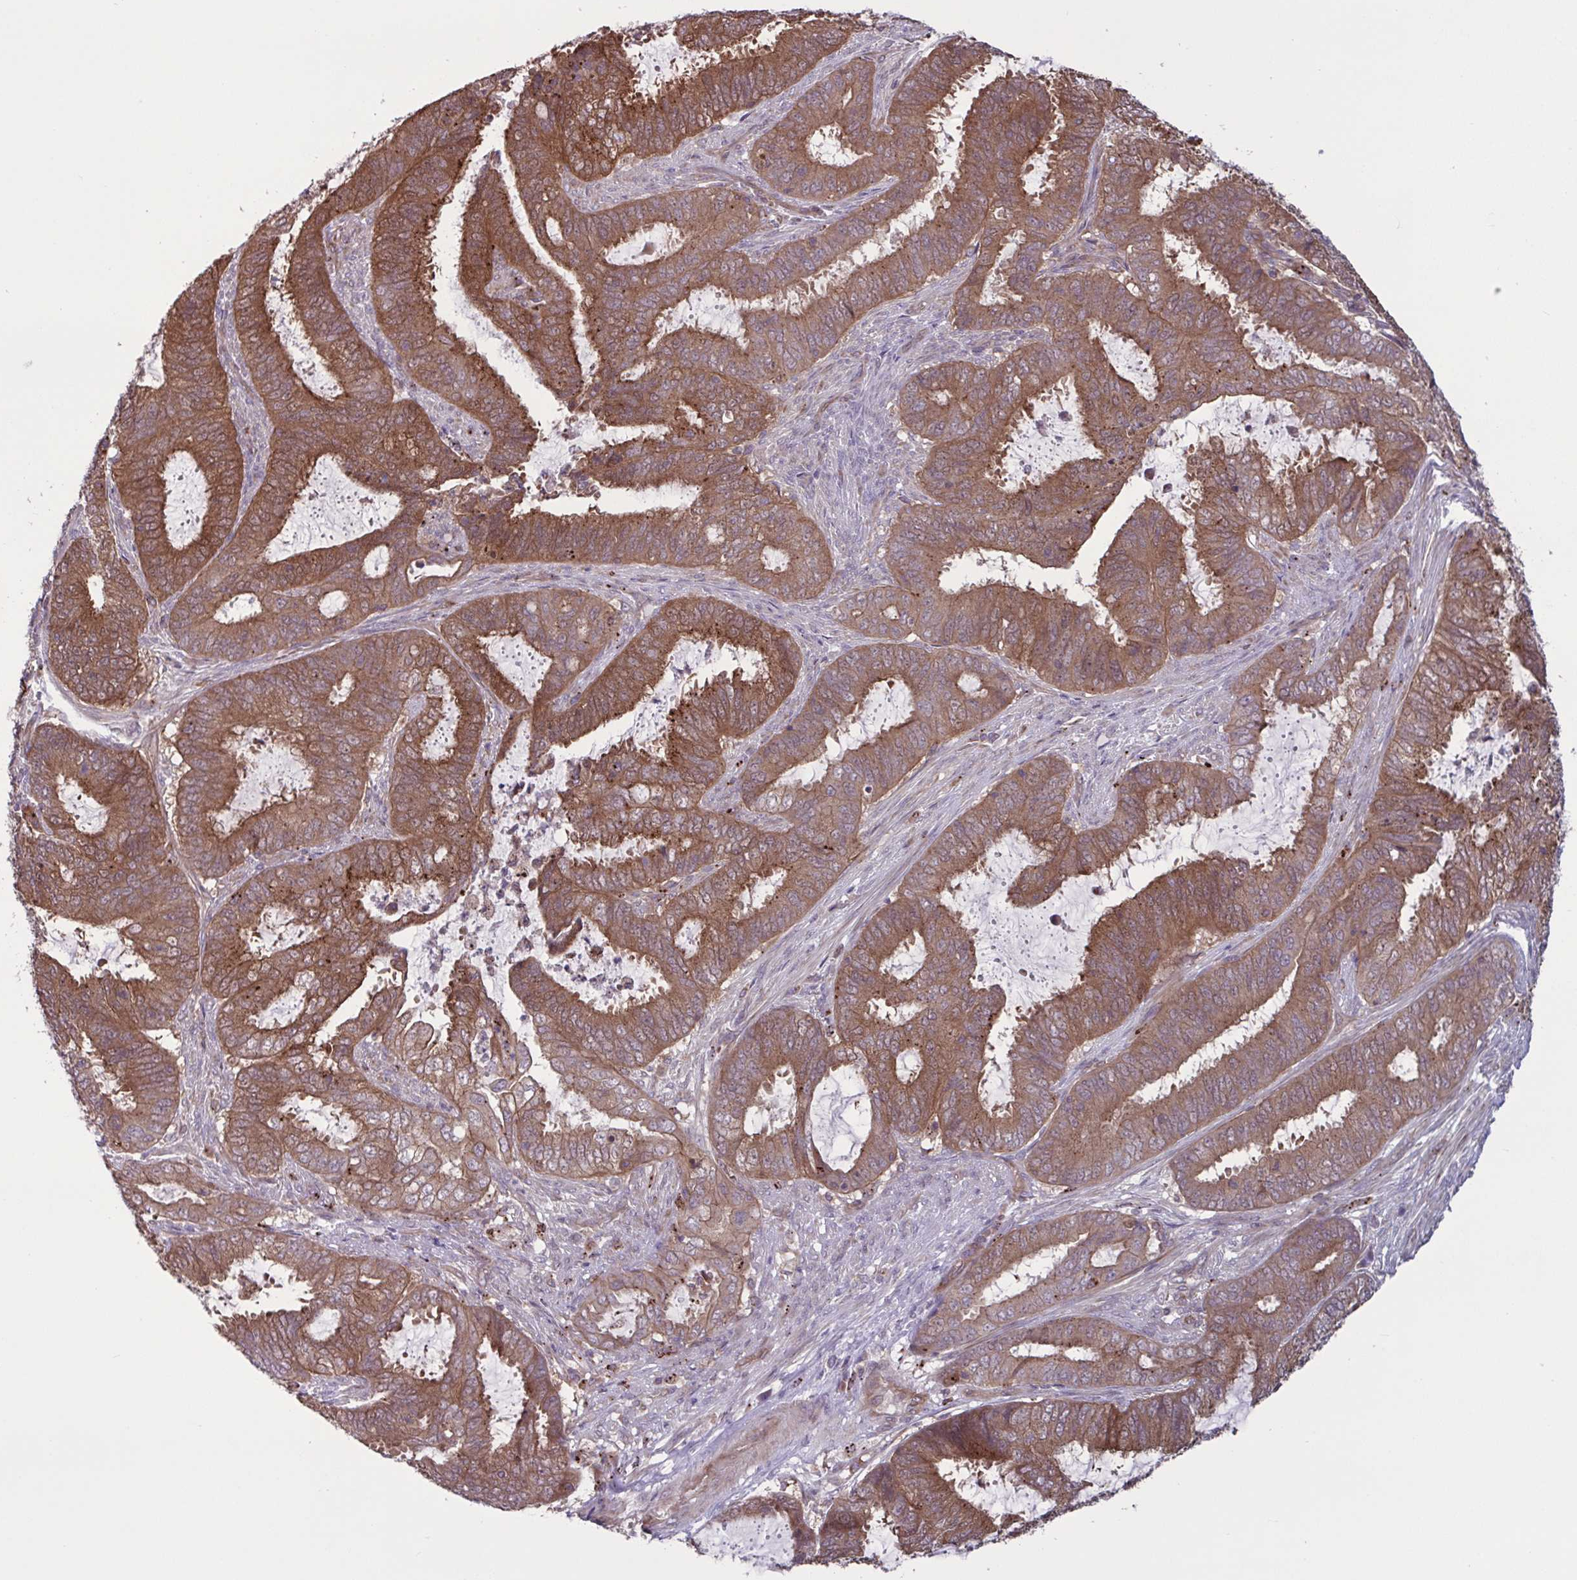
{"staining": {"intensity": "moderate", "quantity": ">75%", "location": "cytoplasmic/membranous"}, "tissue": "endometrial cancer", "cell_type": "Tumor cells", "image_type": "cancer", "snomed": [{"axis": "morphology", "description": "Adenocarcinoma, NOS"}, {"axis": "topography", "description": "Endometrium"}], "caption": "Protein expression analysis of human adenocarcinoma (endometrial) reveals moderate cytoplasmic/membranous expression in approximately >75% of tumor cells.", "gene": "GLTP", "patient": {"sex": "female", "age": 51}}